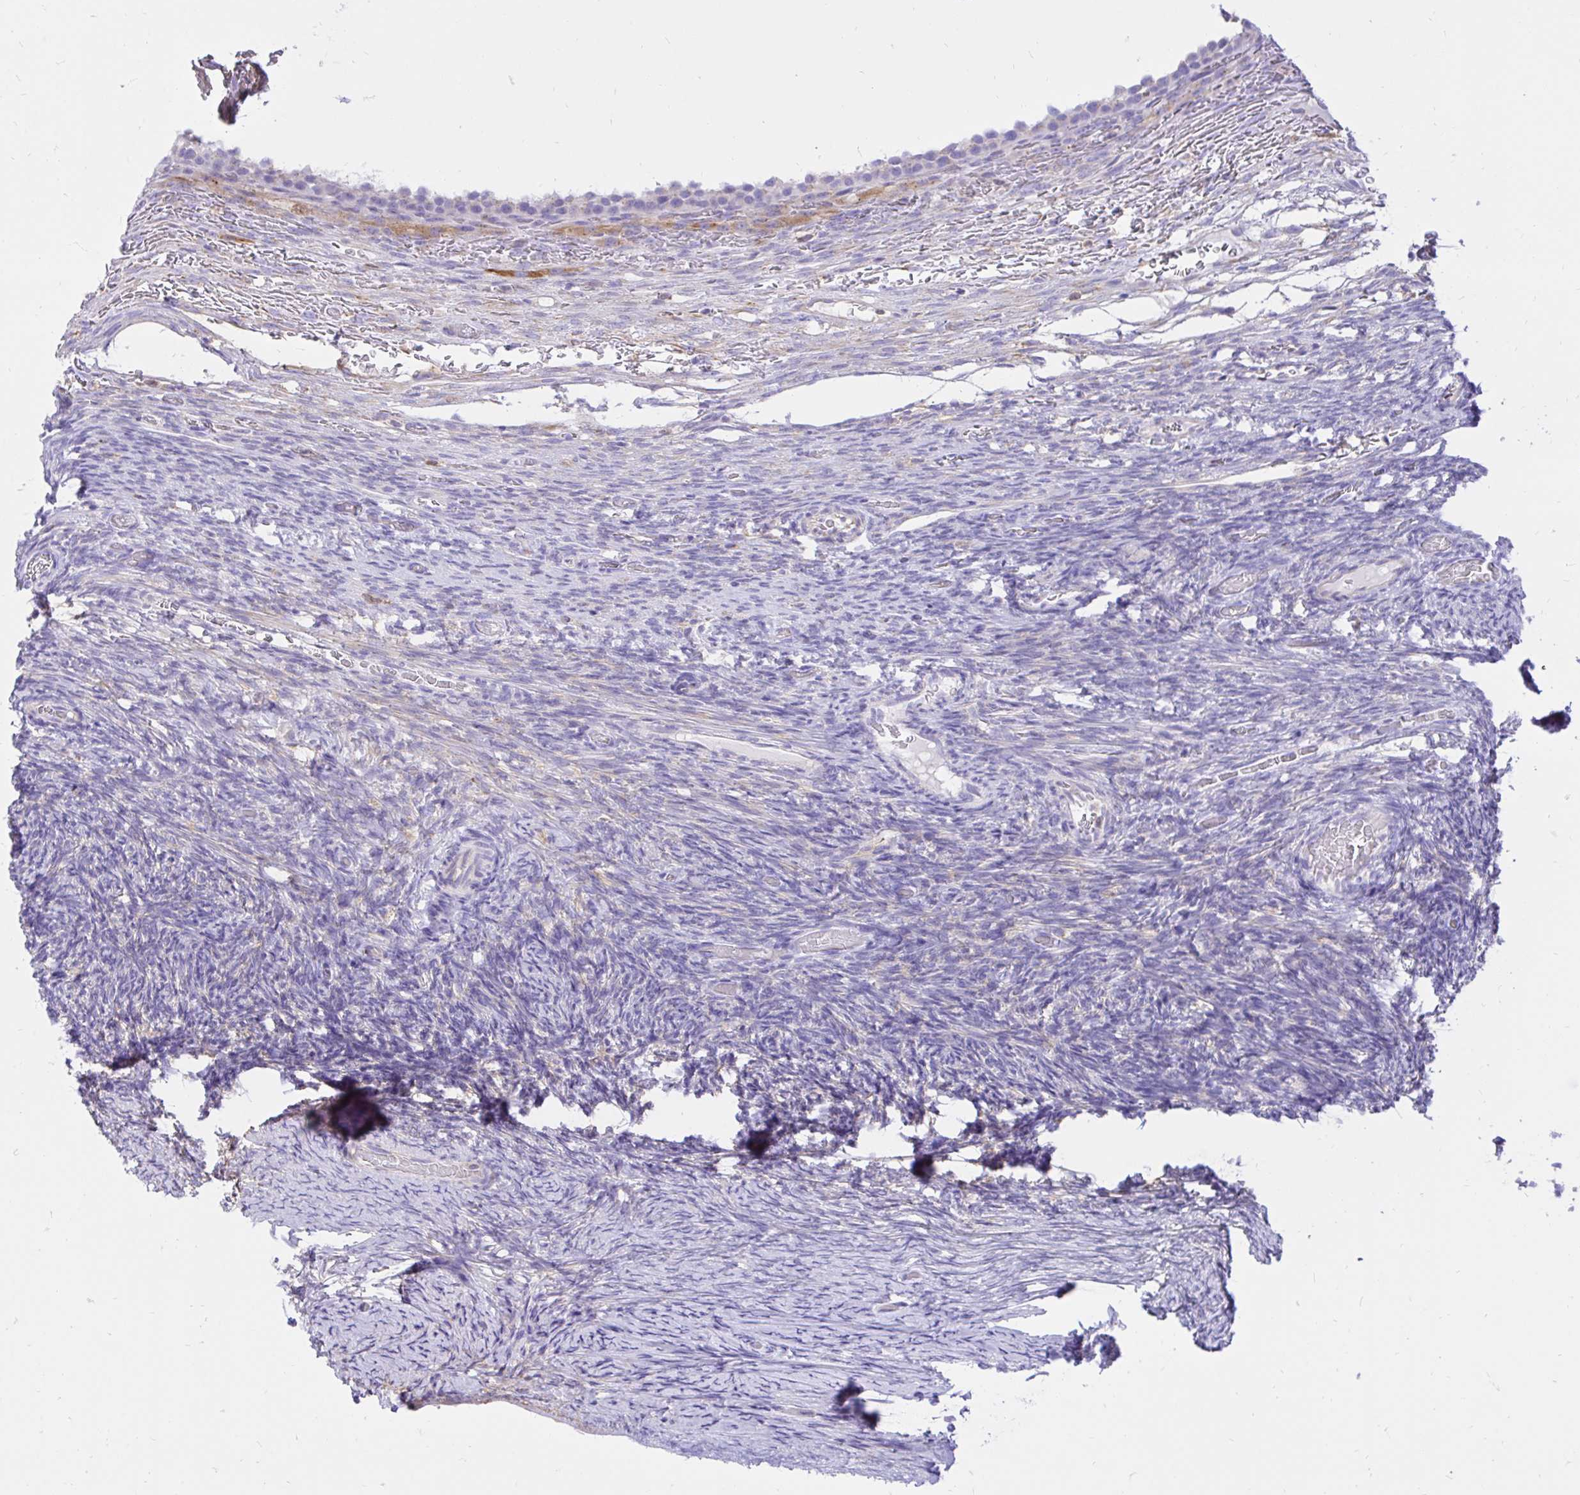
{"staining": {"intensity": "weak", "quantity": "<25%", "location": "cytoplasmic/membranous"}, "tissue": "ovary", "cell_type": "Ovarian stroma cells", "image_type": "normal", "snomed": [{"axis": "morphology", "description": "Normal tissue, NOS"}, {"axis": "topography", "description": "Ovary"}], "caption": "This image is of normal ovary stained with immunohistochemistry (IHC) to label a protein in brown with the nuclei are counter-stained blue. There is no staining in ovarian stroma cells.", "gene": "ABCB10", "patient": {"sex": "female", "age": 34}}